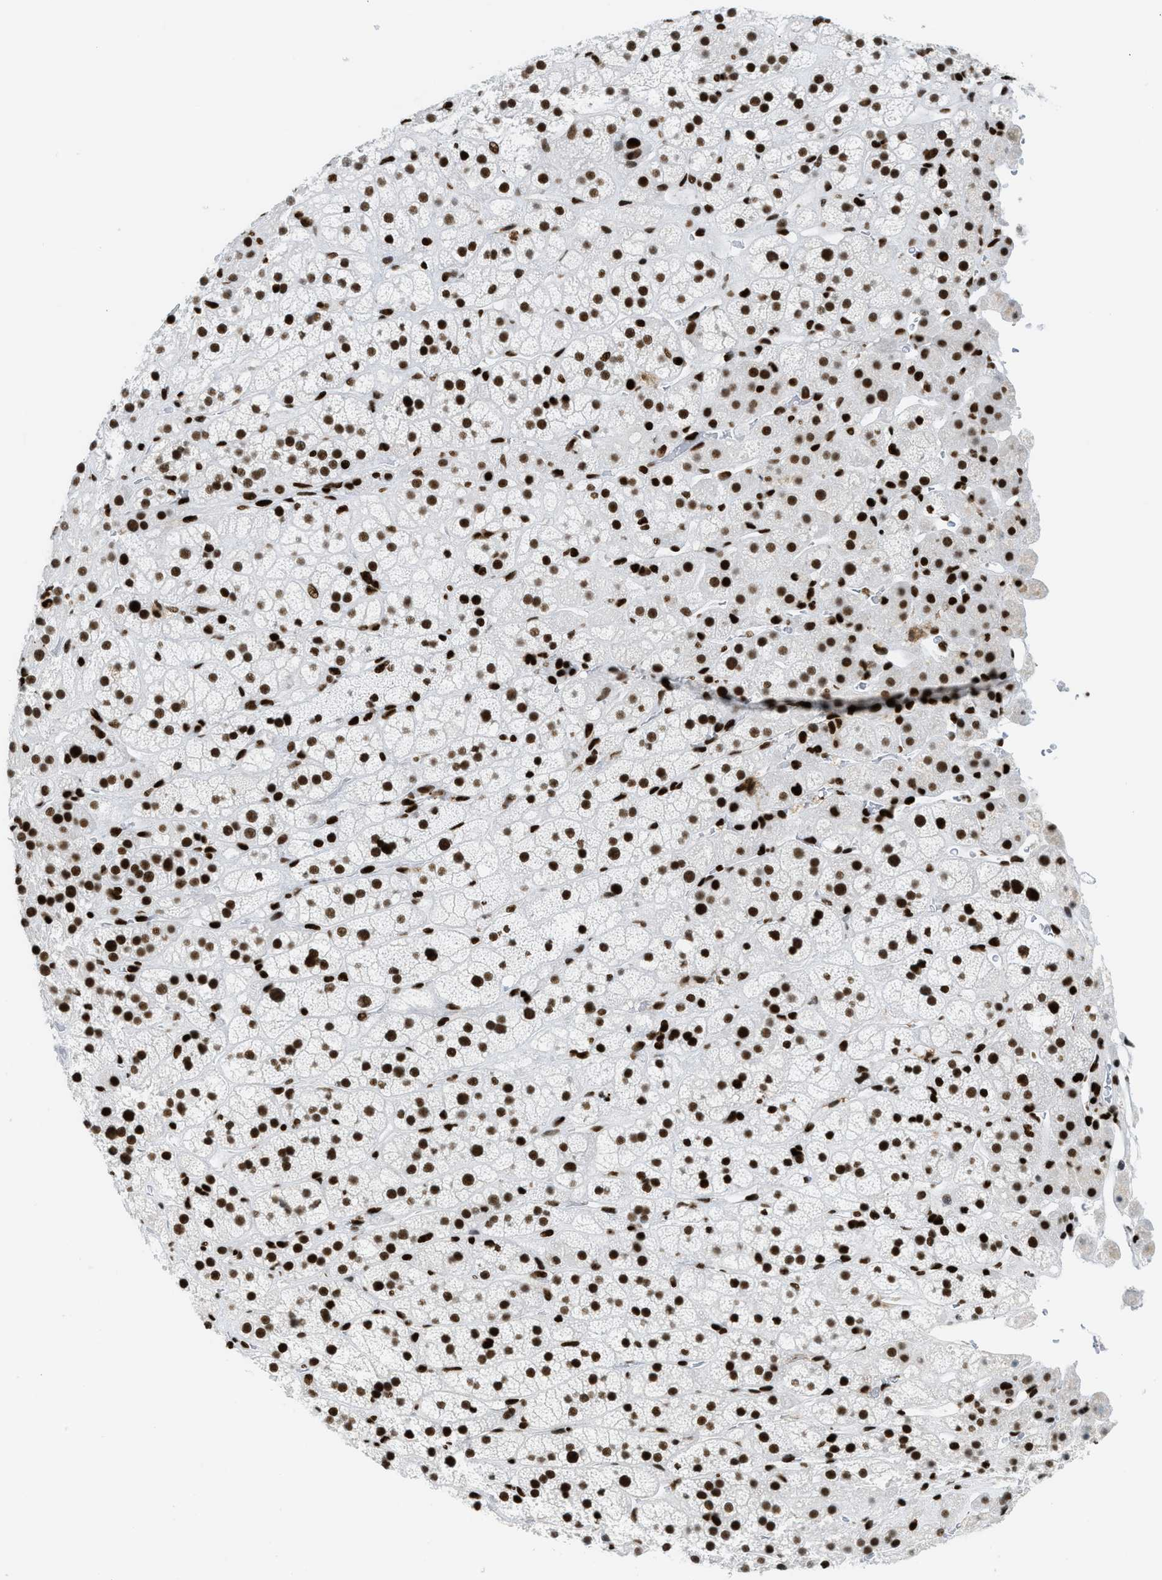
{"staining": {"intensity": "strong", "quantity": ">75%", "location": "nuclear"}, "tissue": "adrenal gland", "cell_type": "Glandular cells", "image_type": "normal", "snomed": [{"axis": "morphology", "description": "Normal tissue, NOS"}, {"axis": "topography", "description": "Adrenal gland"}], "caption": "Immunohistochemical staining of normal adrenal gland reveals >75% levels of strong nuclear protein staining in about >75% of glandular cells. (DAB (3,3'-diaminobenzidine) = brown stain, brightfield microscopy at high magnification).", "gene": "PIF1", "patient": {"sex": "male", "age": 56}}